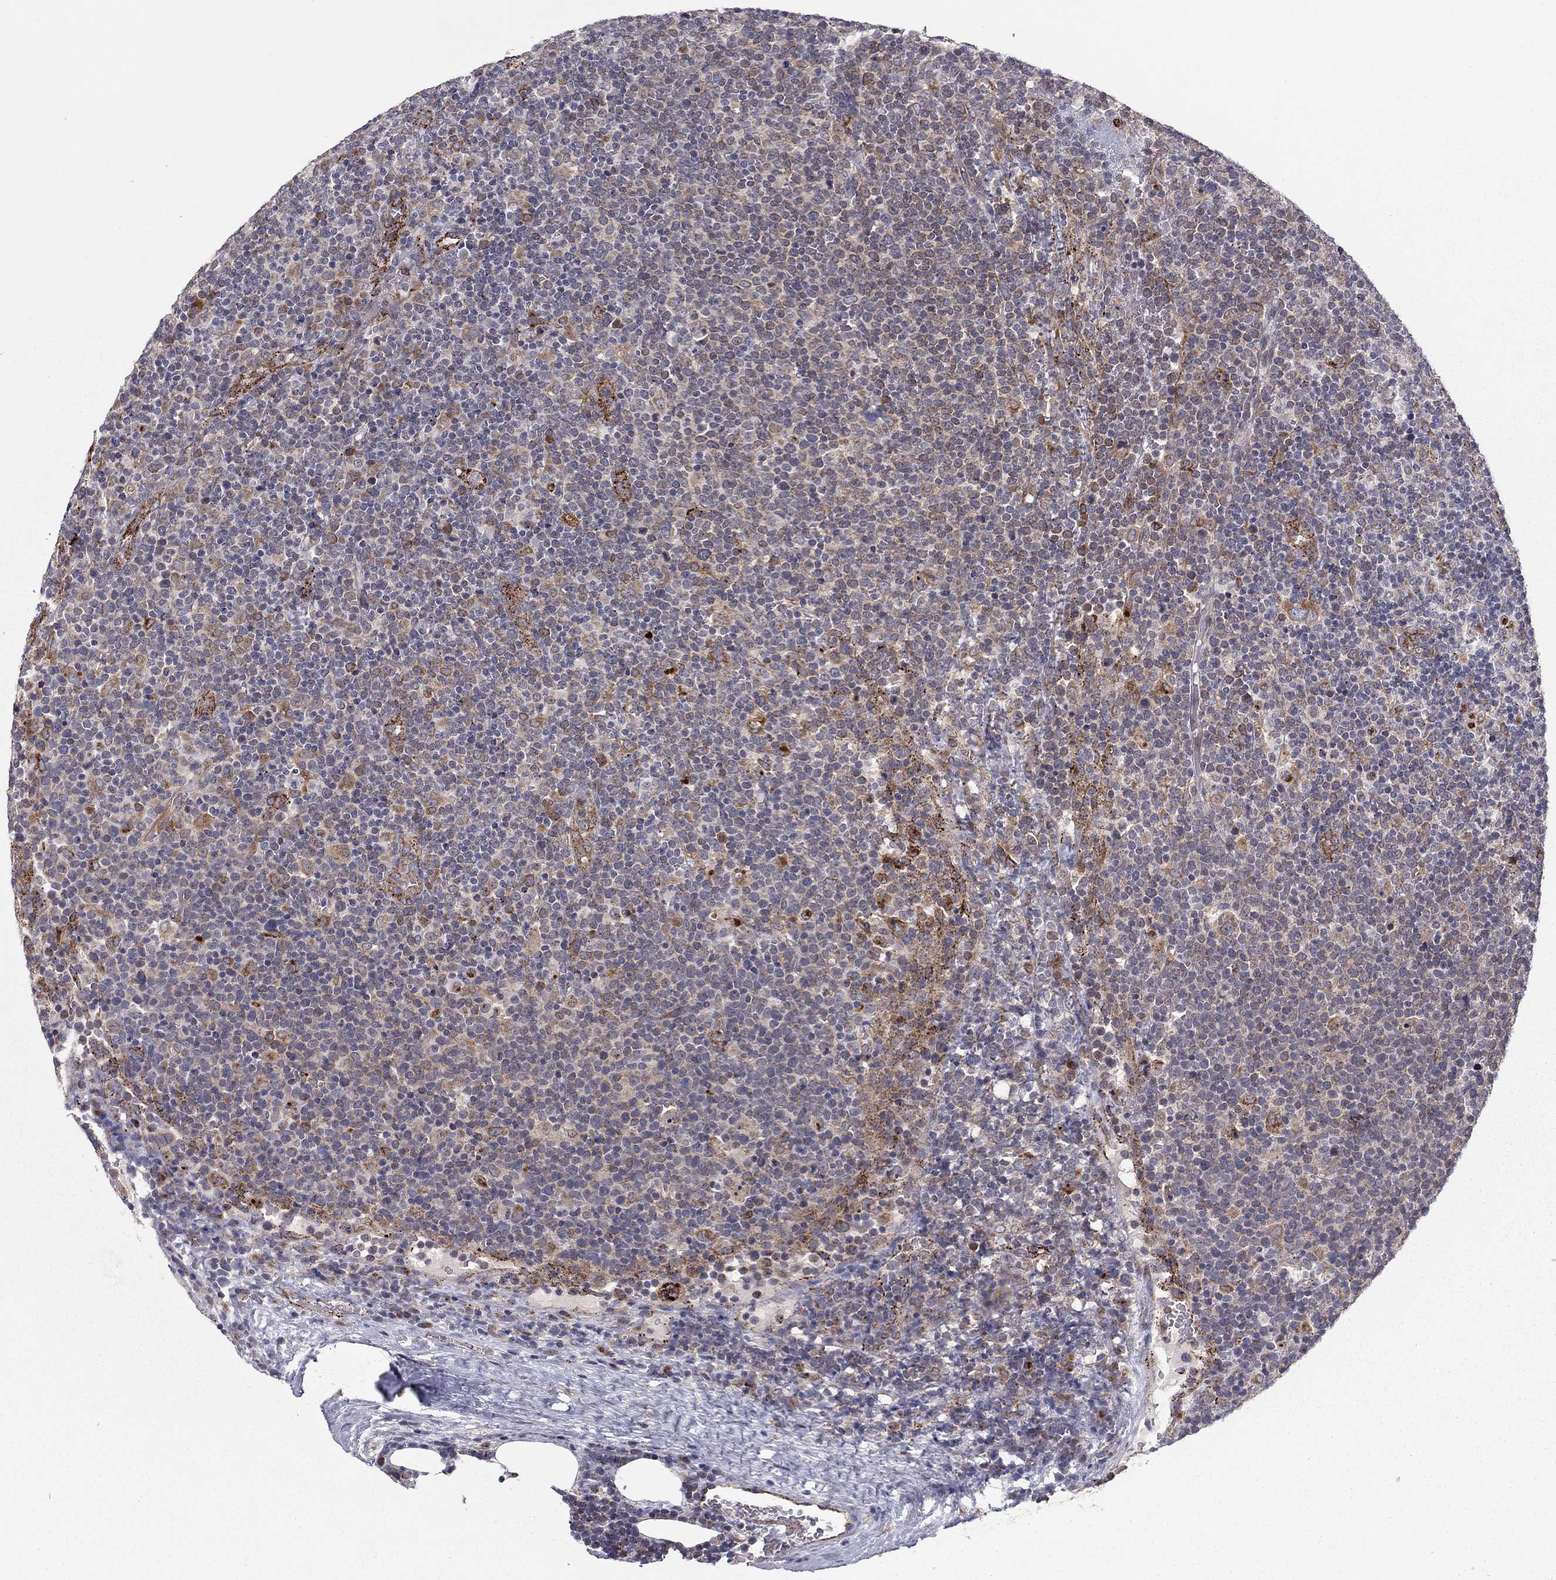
{"staining": {"intensity": "negative", "quantity": "none", "location": "none"}, "tissue": "lymphoma", "cell_type": "Tumor cells", "image_type": "cancer", "snomed": [{"axis": "morphology", "description": "Malignant lymphoma, non-Hodgkin's type, High grade"}, {"axis": "topography", "description": "Lymph node"}], "caption": "Tumor cells show no significant expression in lymphoma. (DAB immunohistochemistry (IHC) visualized using brightfield microscopy, high magnification).", "gene": "YIF1A", "patient": {"sex": "male", "age": 61}}